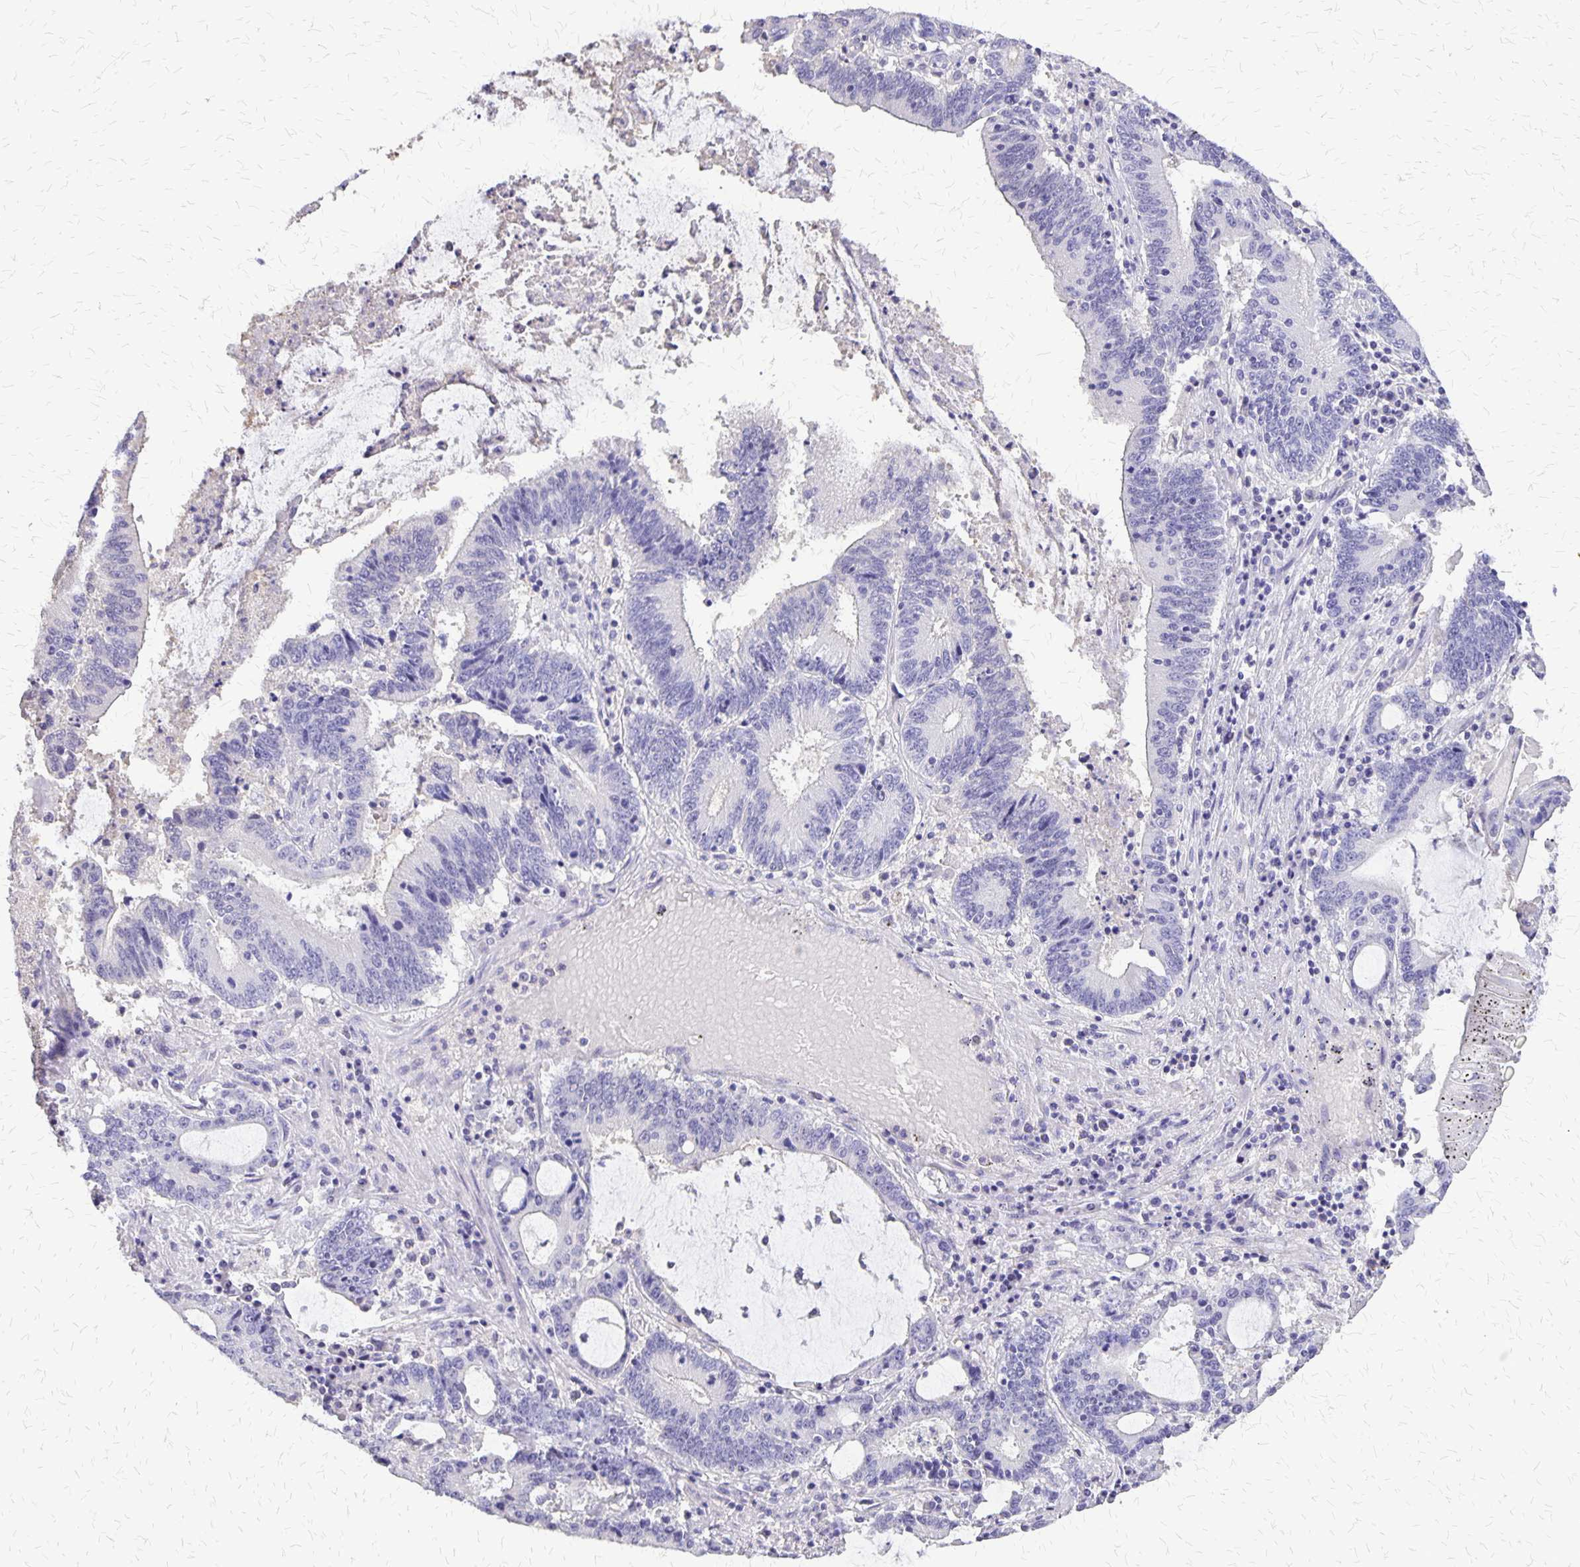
{"staining": {"intensity": "negative", "quantity": "none", "location": "none"}, "tissue": "stomach cancer", "cell_type": "Tumor cells", "image_type": "cancer", "snomed": [{"axis": "morphology", "description": "Adenocarcinoma, NOS"}, {"axis": "topography", "description": "Stomach, upper"}], "caption": "Stomach cancer (adenocarcinoma) stained for a protein using IHC reveals no positivity tumor cells.", "gene": "SI", "patient": {"sex": "male", "age": 68}}